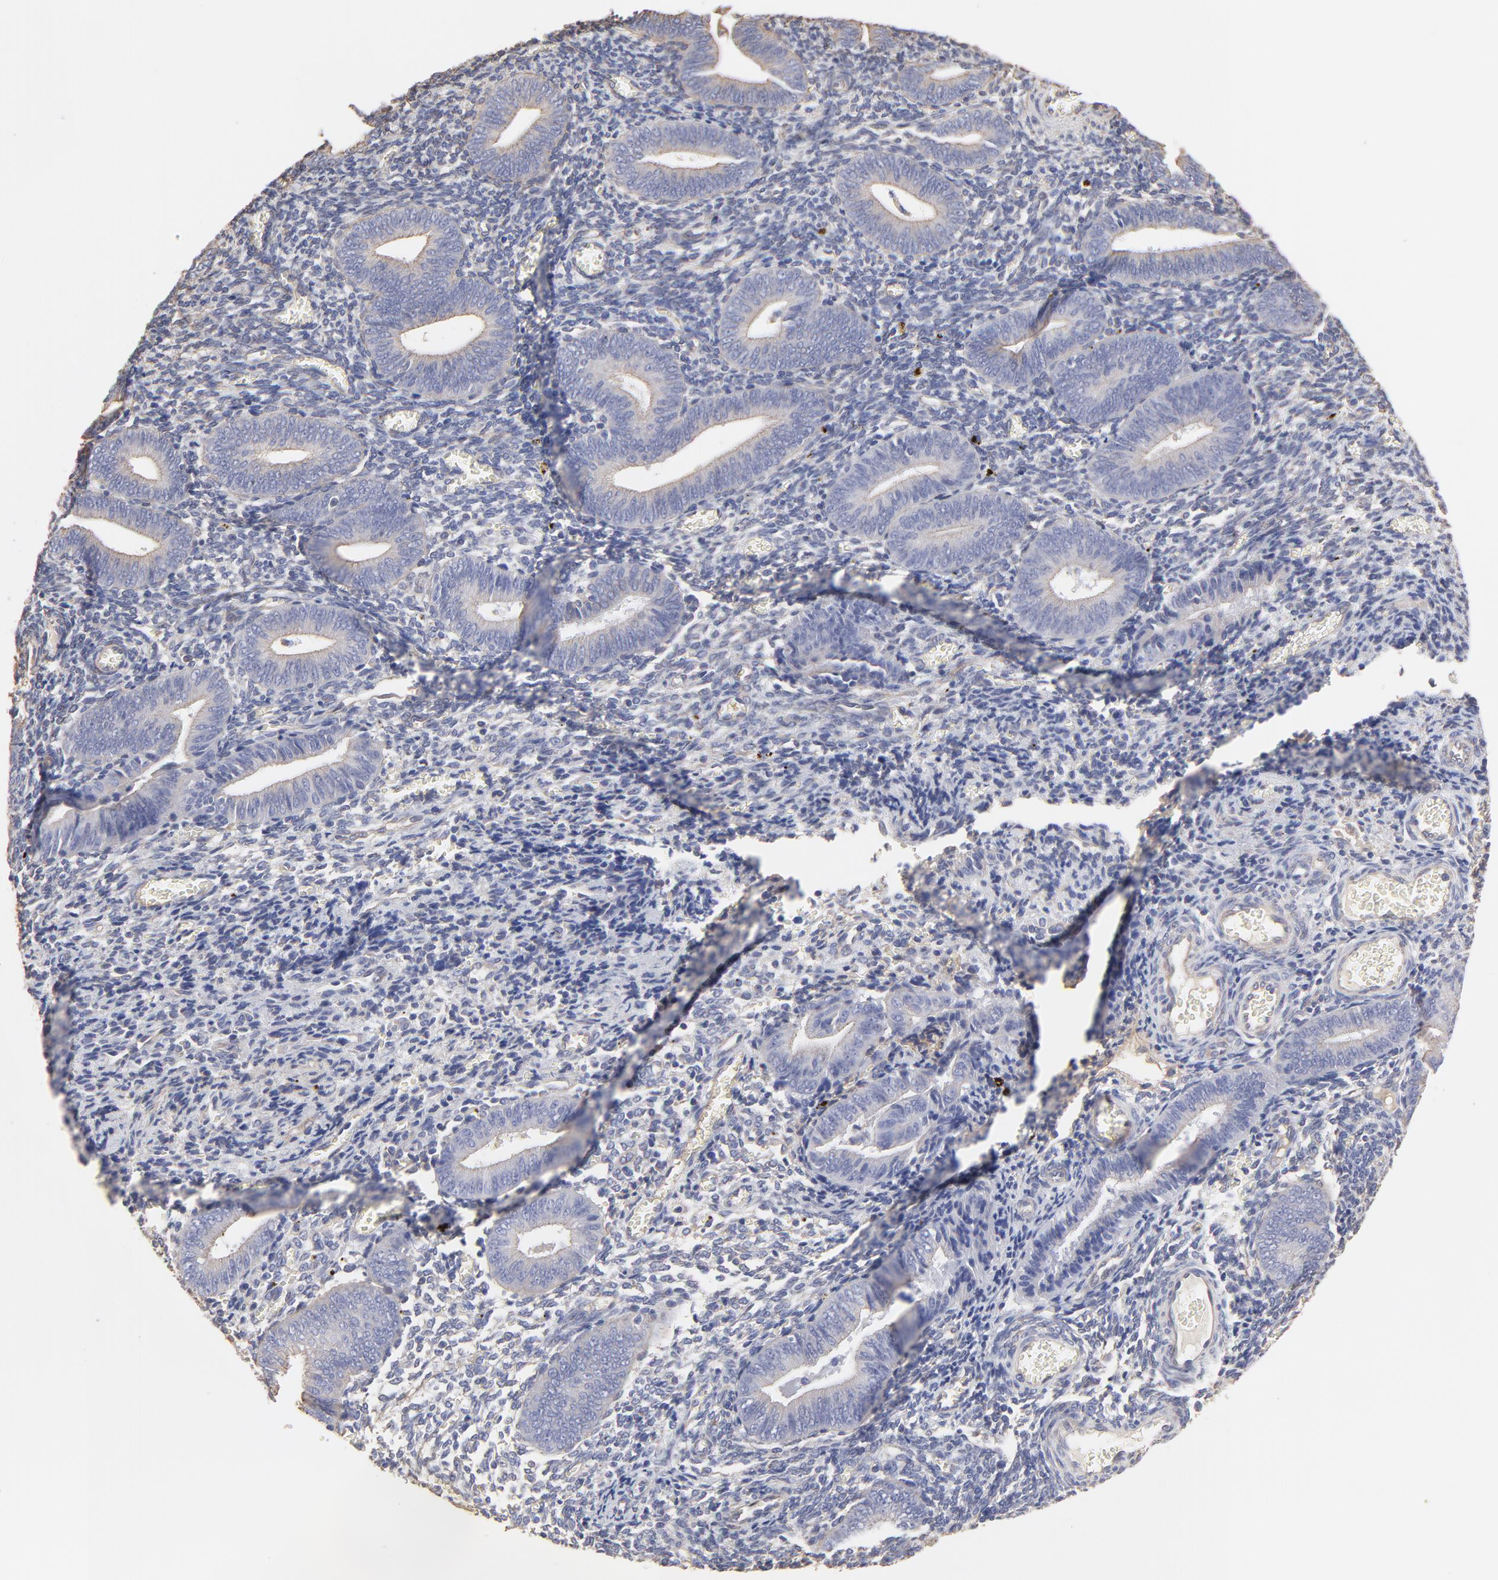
{"staining": {"intensity": "moderate", "quantity": "<25%", "location": "cytoplasmic/membranous"}, "tissue": "endometrium", "cell_type": "Cells in endometrial stroma", "image_type": "normal", "snomed": [{"axis": "morphology", "description": "Normal tissue, NOS"}, {"axis": "topography", "description": "Uterus"}, {"axis": "topography", "description": "Endometrium"}], "caption": "IHC micrograph of normal endometrium: human endometrium stained using immunohistochemistry (IHC) exhibits low levels of moderate protein expression localized specifically in the cytoplasmic/membranous of cells in endometrial stroma, appearing as a cytoplasmic/membranous brown color.", "gene": "LRCH2", "patient": {"sex": "female", "age": 33}}